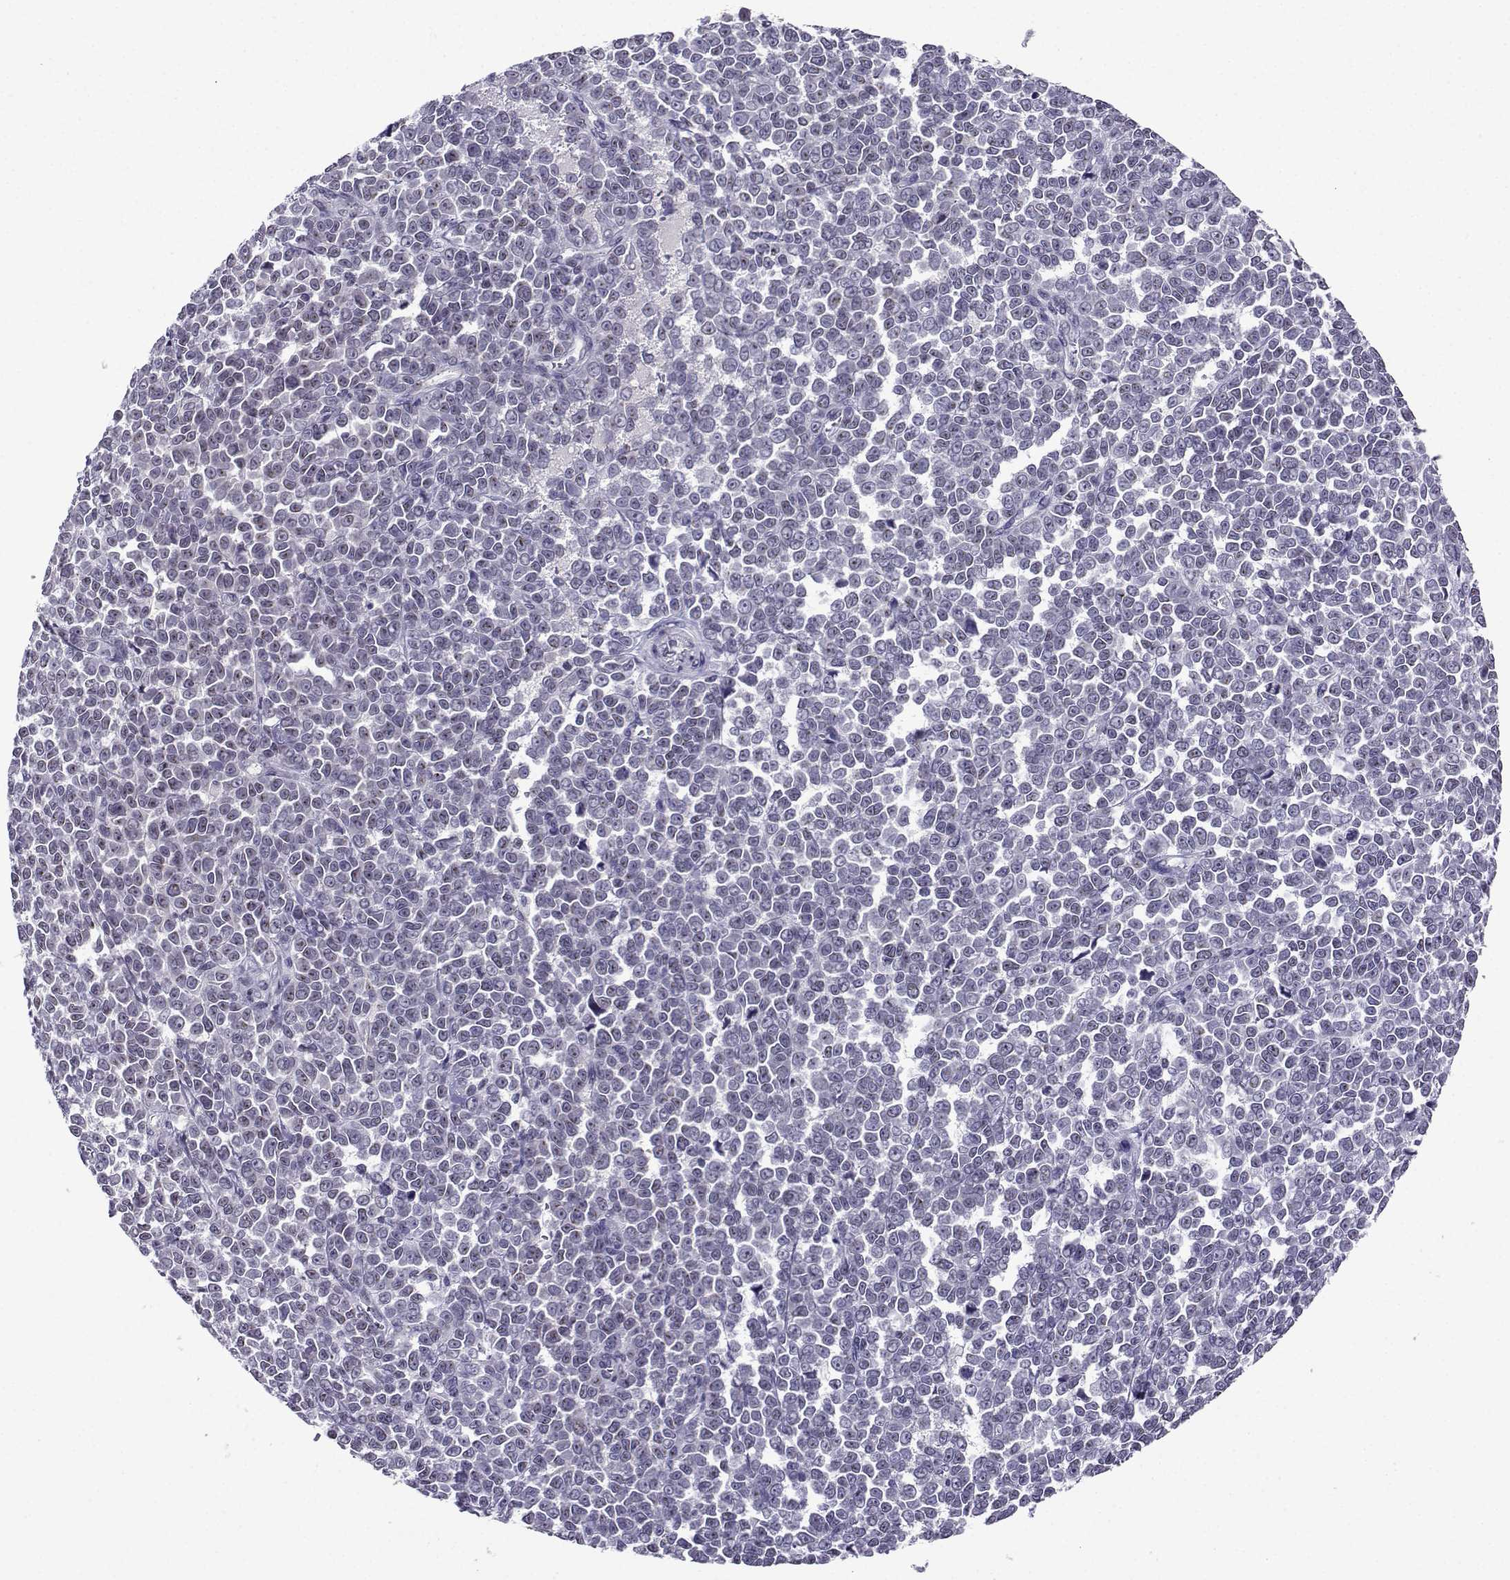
{"staining": {"intensity": "negative", "quantity": "none", "location": "none"}, "tissue": "melanoma", "cell_type": "Tumor cells", "image_type": "cancer", "snomed": [{"axis": "morphology", "description": "Malignant melanoma, NOS"}, {"axis": "topography", "description": "Skin"}], "caption": "The immunohistochemistry photomicrograph has no significant positivity in tumor cells of melanoma tissue. (Brightfield microscopy of DAB IHC at high magnification).", "gene": "LRFN2", "patient": {"sex": "female", "age": 95}}